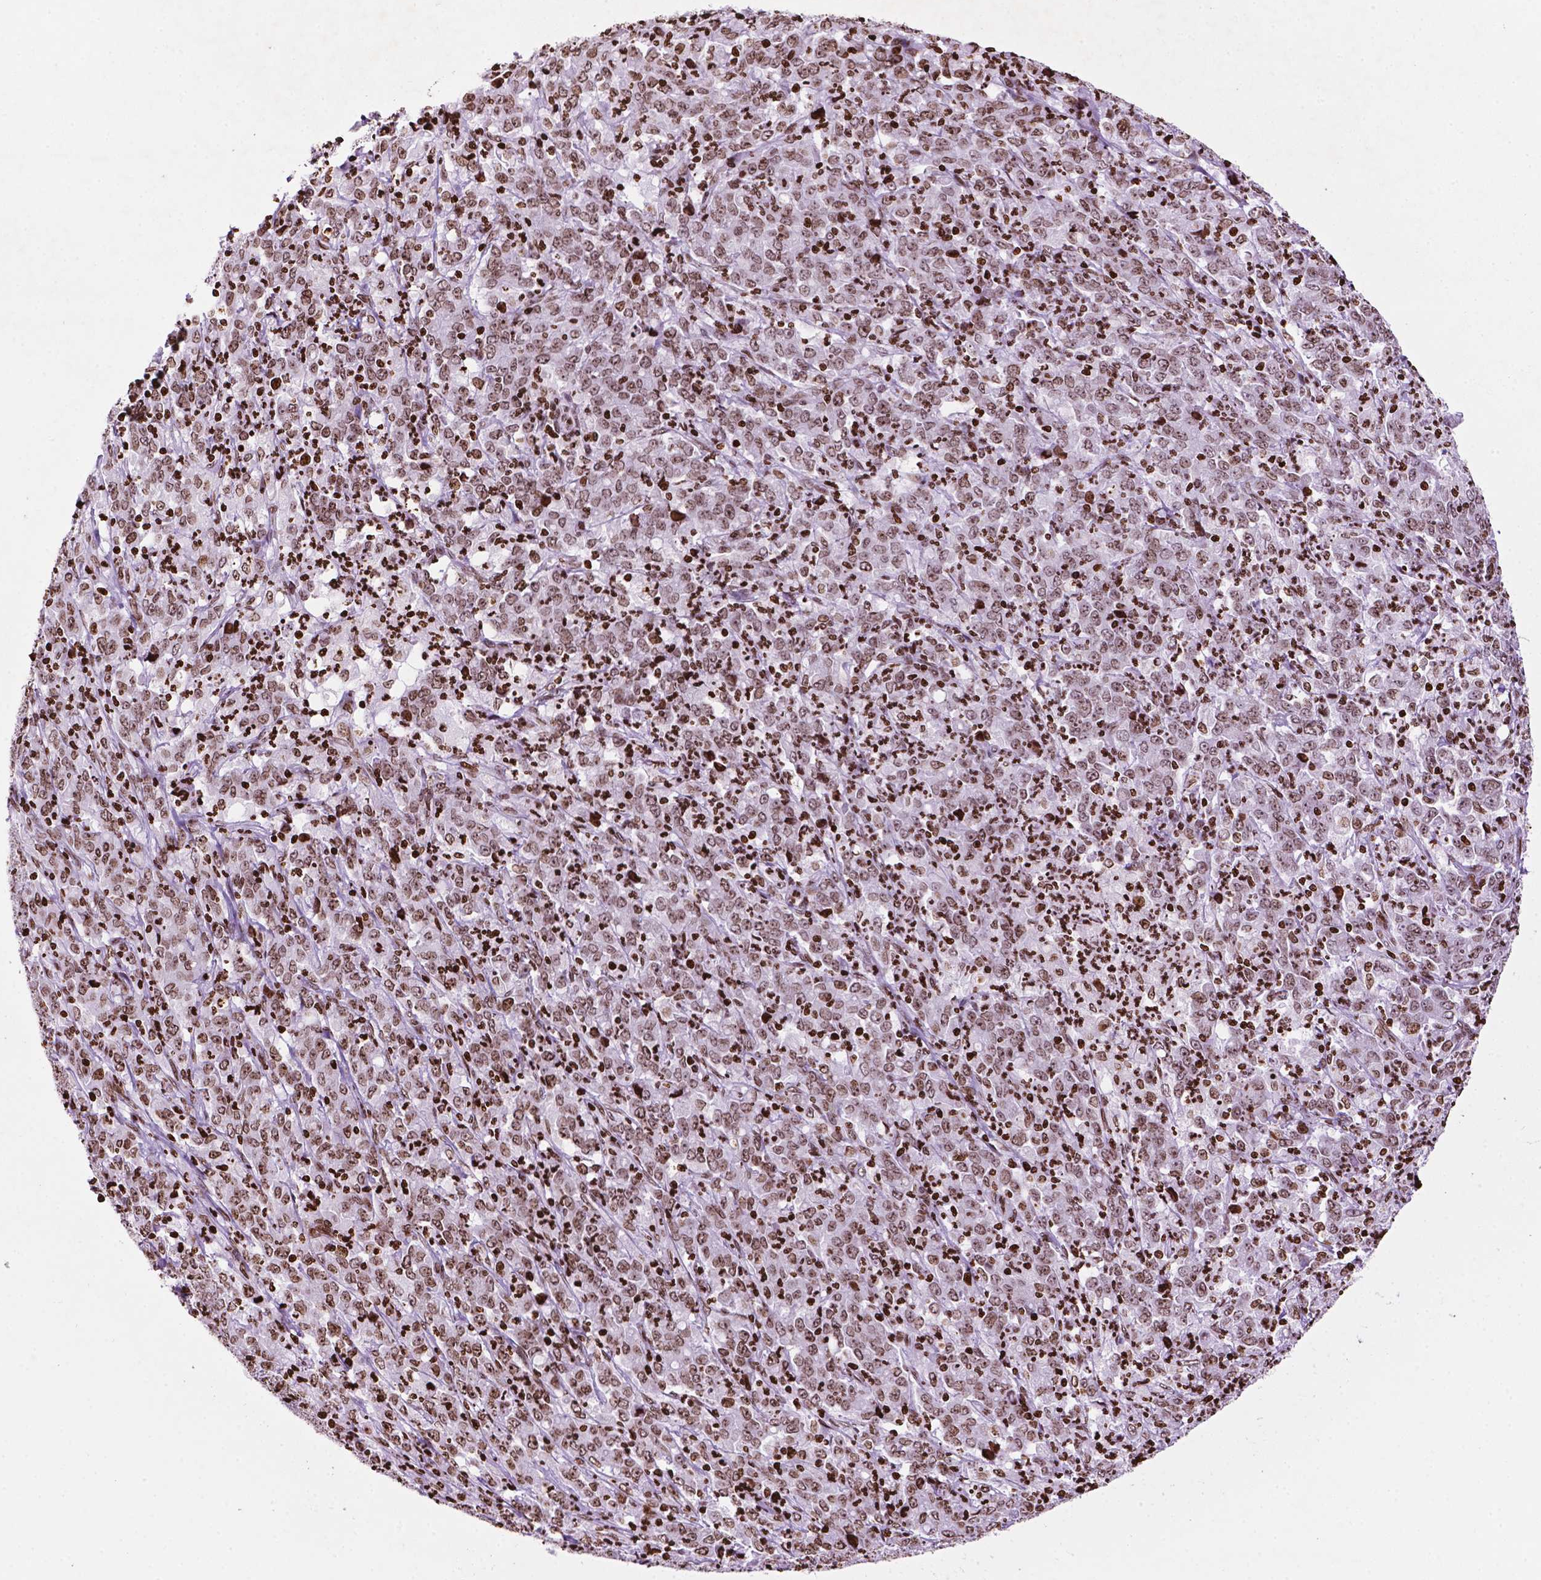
{"staining": {"intensity": "moderate", "quantity": ">75%", "location": "nuclear"}, "tissue": "stomach cancer", "cell_type": "Tumor cells", "image_type": "cancer", "snomed": [{"axis": "morphology", "description": "Adenocarcinoma, NOS"}, {"axis": "topography", "description": "Stomach, lower"}], "caption": "This is a photomicrograph of IHC staining of stomach cancer (adenocarcinoma), which shows moderate positivity in the nuclear of tumor cells.", "gene": "TMEM250", "patient": {"sex": "female", "age": 71}}